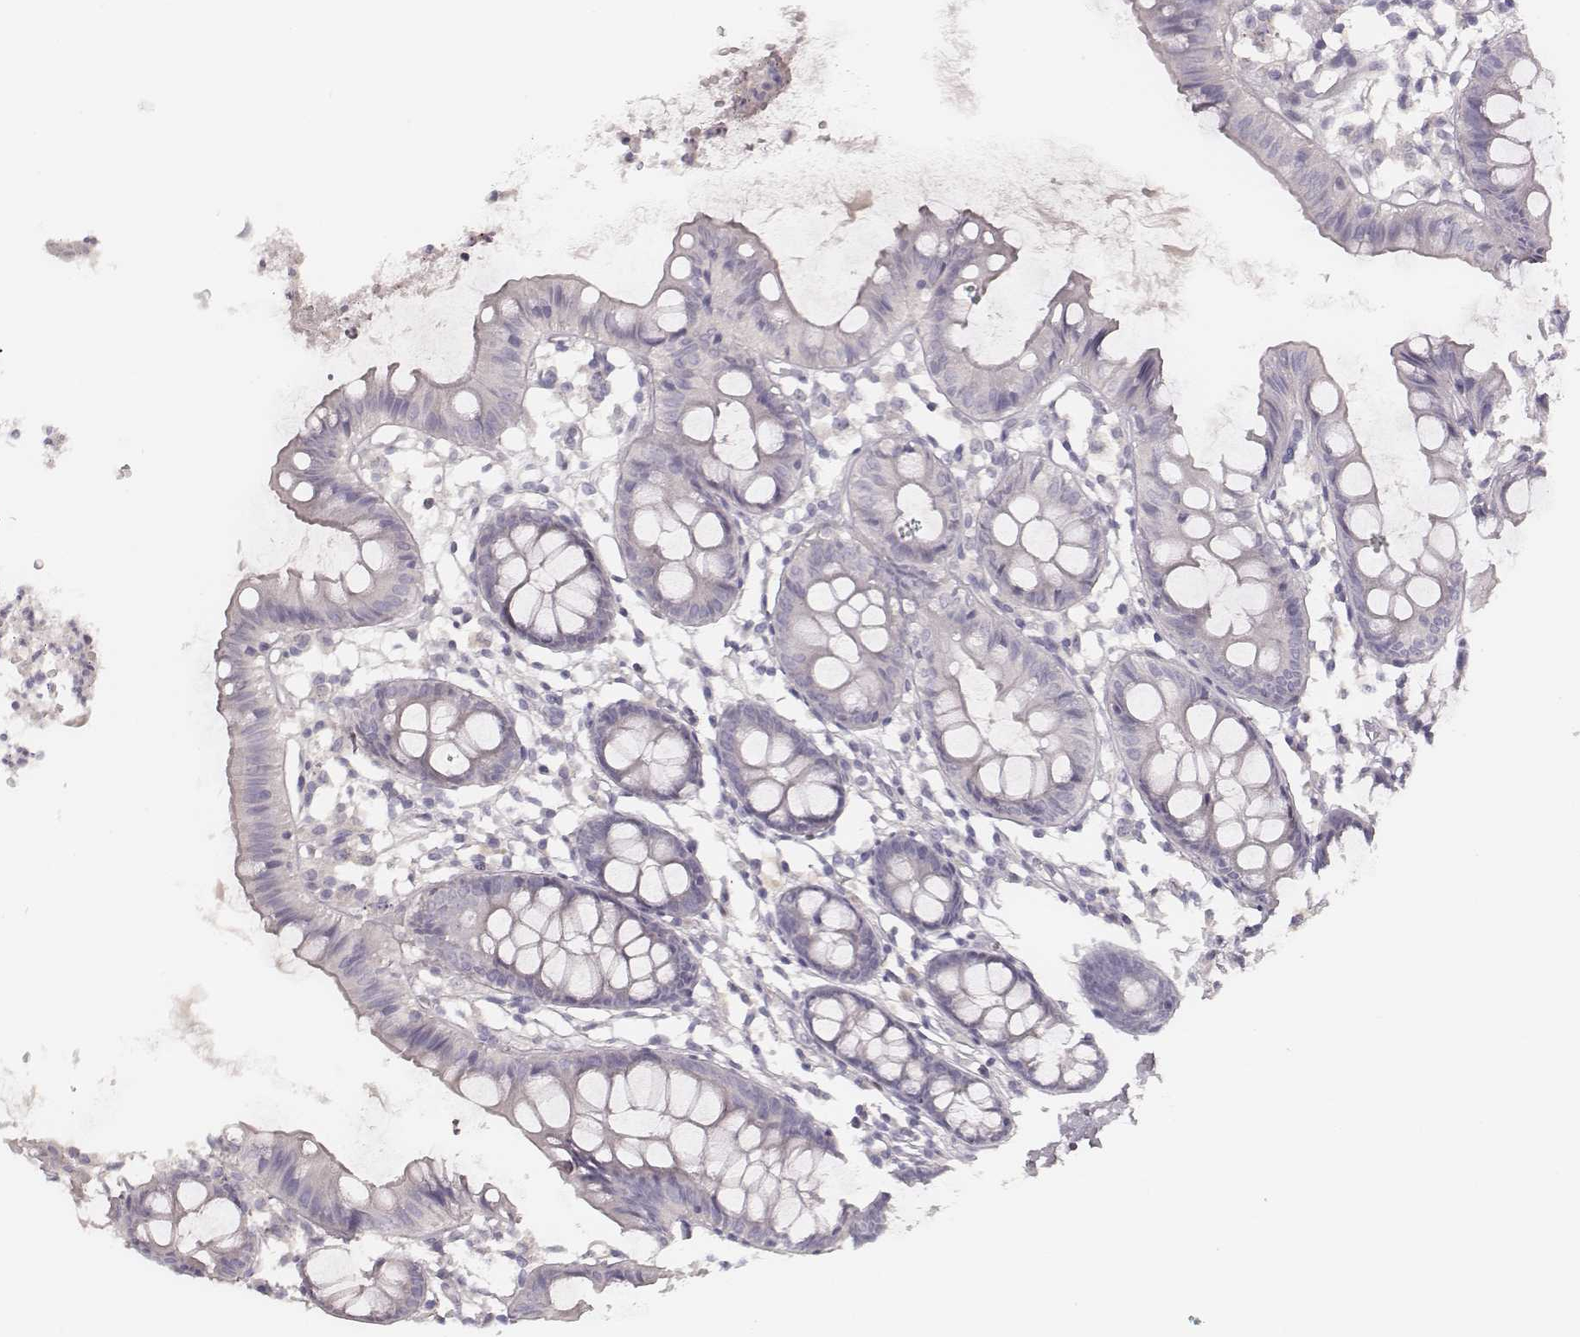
{"staining": {"intensity": "negative", "quantity": "none", "location": "none"}, "tissue": "colon", "cell_type": "Endothelial cells", "image_type": "normal", "snomed": [{"axis": "morphology", "description": "Normal tissue, NOS"}, {"axis": "topography", "description": "Colon"}], "caption": "This is an immunohistochemistry histopathology image of normal colon. There is no staining in endothelial cells.", "gene": "MSX1", "patient": {"sex": "female", "age": 84}}